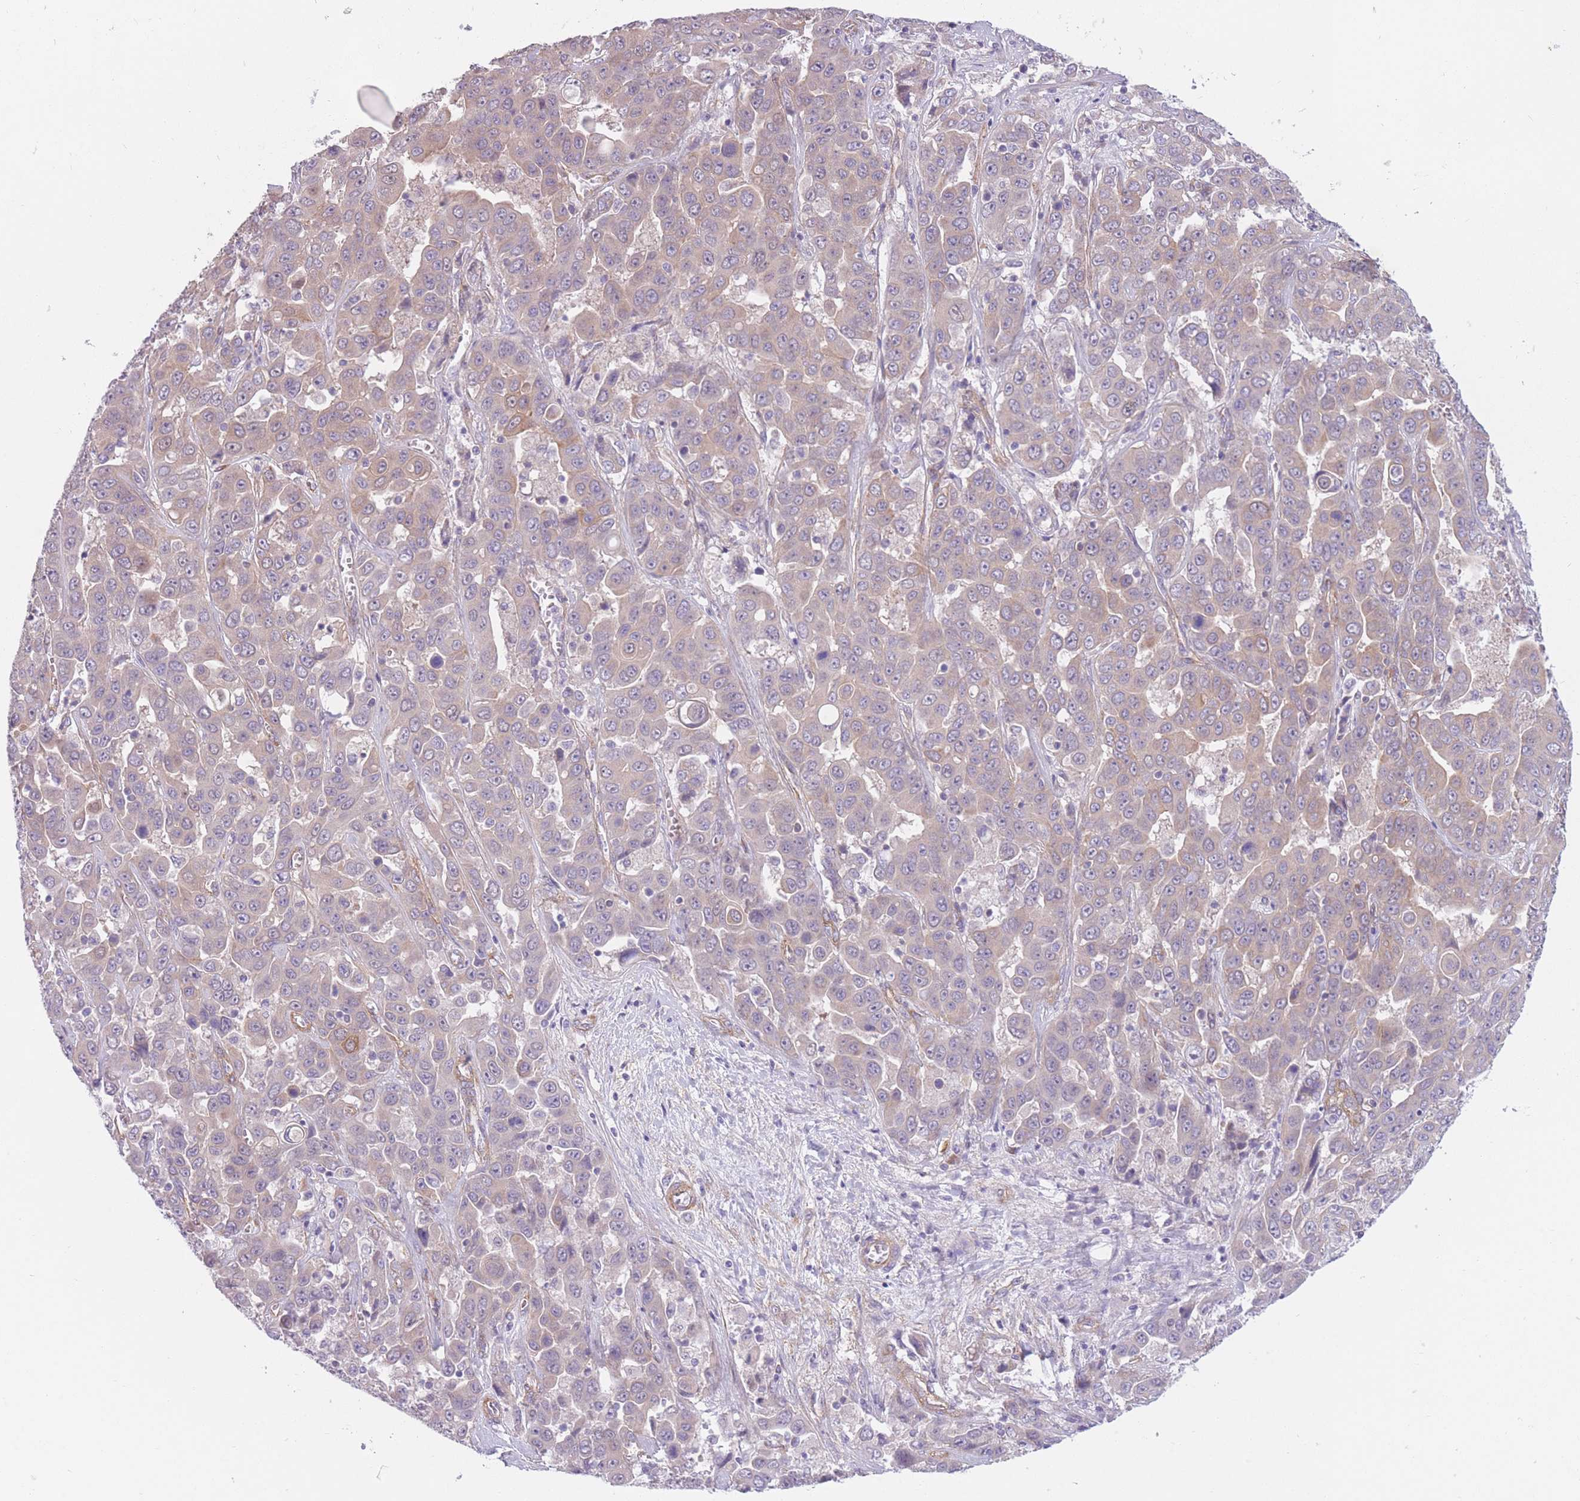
{"staining": {"intensity": "weak", "quantity": "<25%", "location": "cytoplasmic/membranous"}, "tissue": "liver cancer", "cell_type": "Tumor cells", "image_type": "cancer", "snomed": [{"axis": "morphology", "description": "Cholangiocarcinoma"}, {"axis": "topography", "description": "Liver"}], "caption": "Immunohistochemistry image of human liver cholangiocarcinoma stained for a protein (brown), which displays no staining in tumor cells.", "gene": "SERPINB3", "patient": {"sex": "female", "age": 52}}